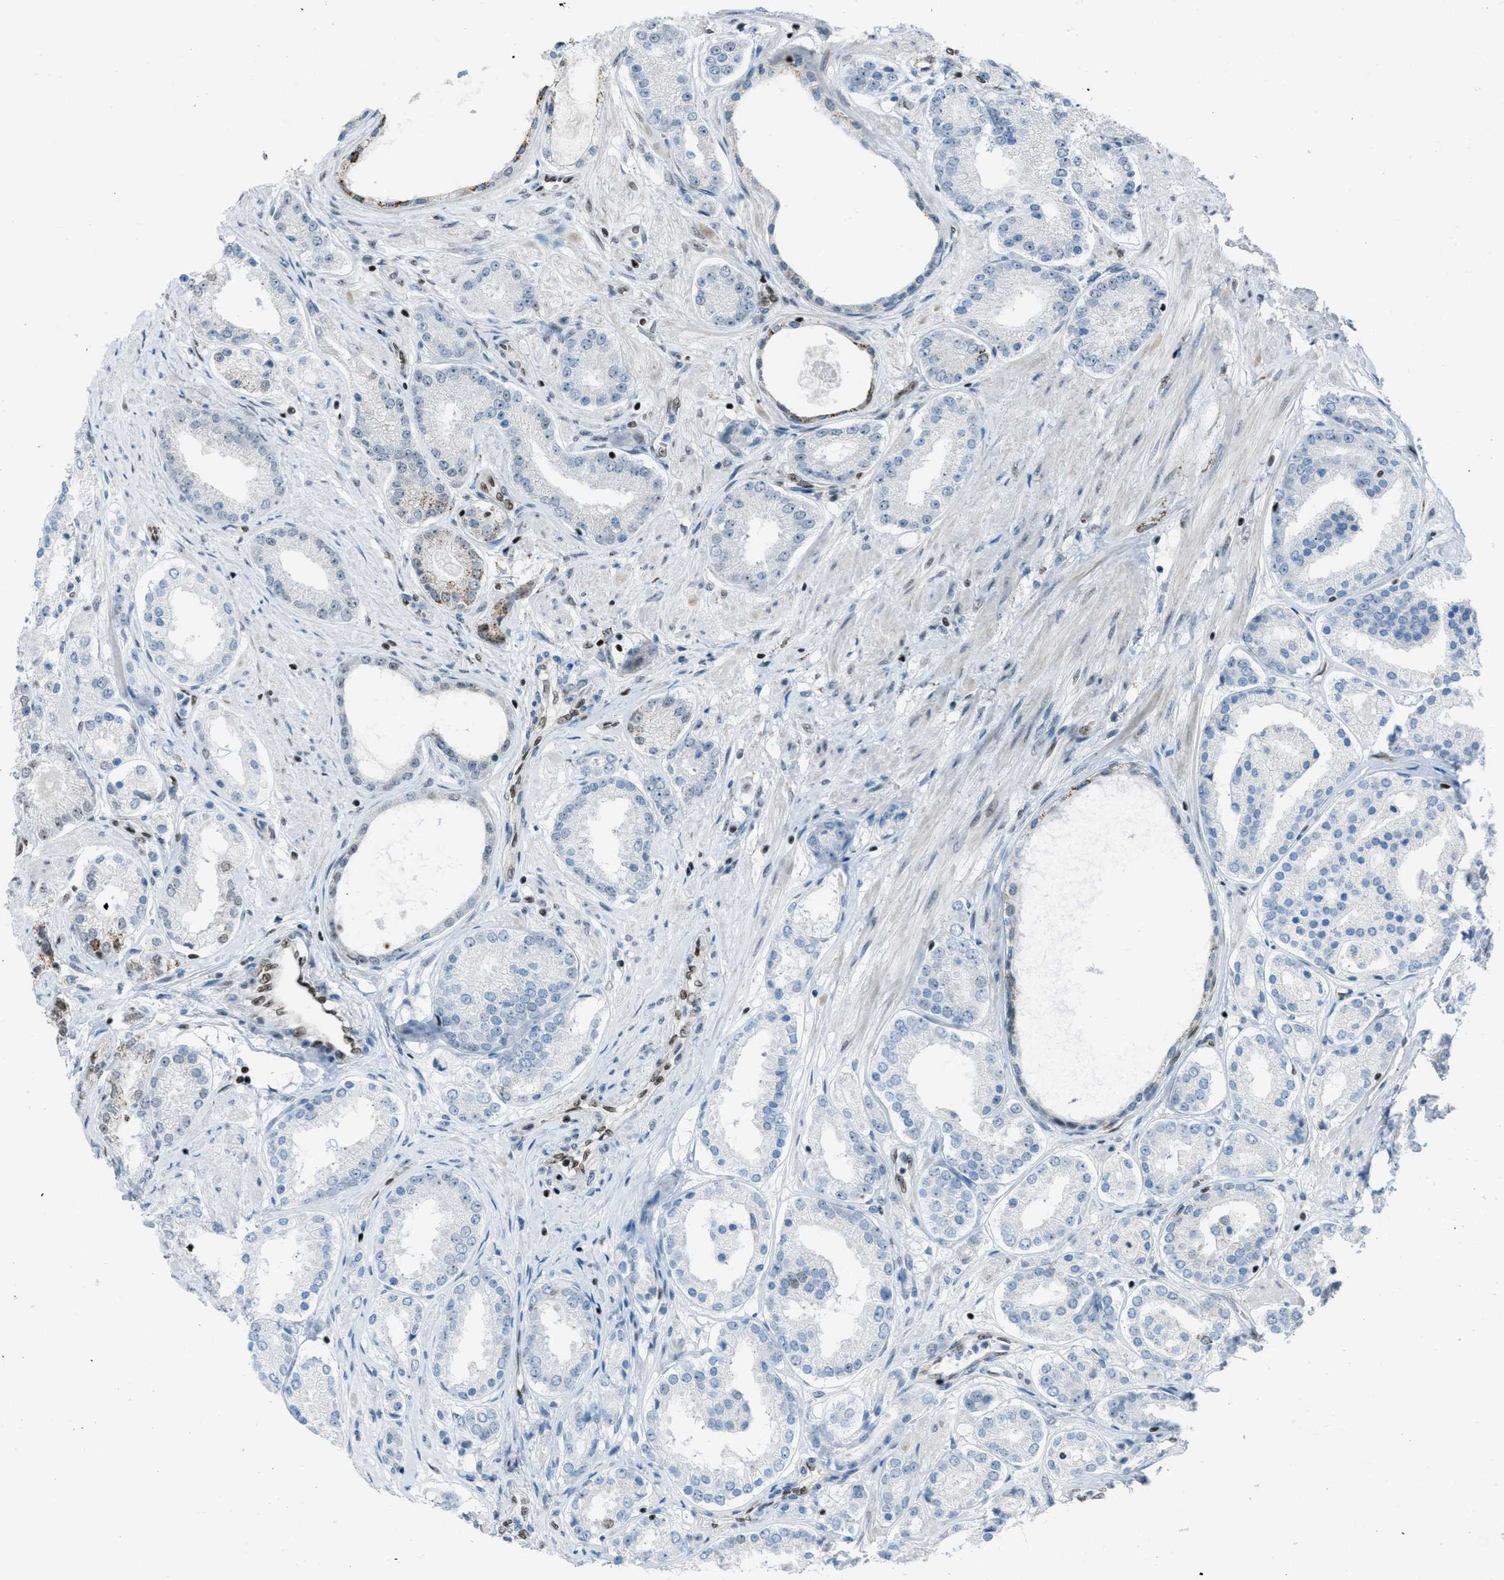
{"staining": {"intensity": "weak", "quantity": "<25%", "location": "cytoplasmic/membranous"}, "tissue": "prostate cancer", "cell_type": "Tumor cells", "image_type": "cancer", "snomed": [{"axis": "morphology", "description": "Adenocarcinoma, Low grade"}, {"axis": "topography", "description": "Prostate"}], "caption": "A micrograph of human adenocarcinoma (low-grade) (prostate) is negative for staining in tumor cells.", "gene": "SLFN5", "patient": {"sex": "male", "age": 63}}